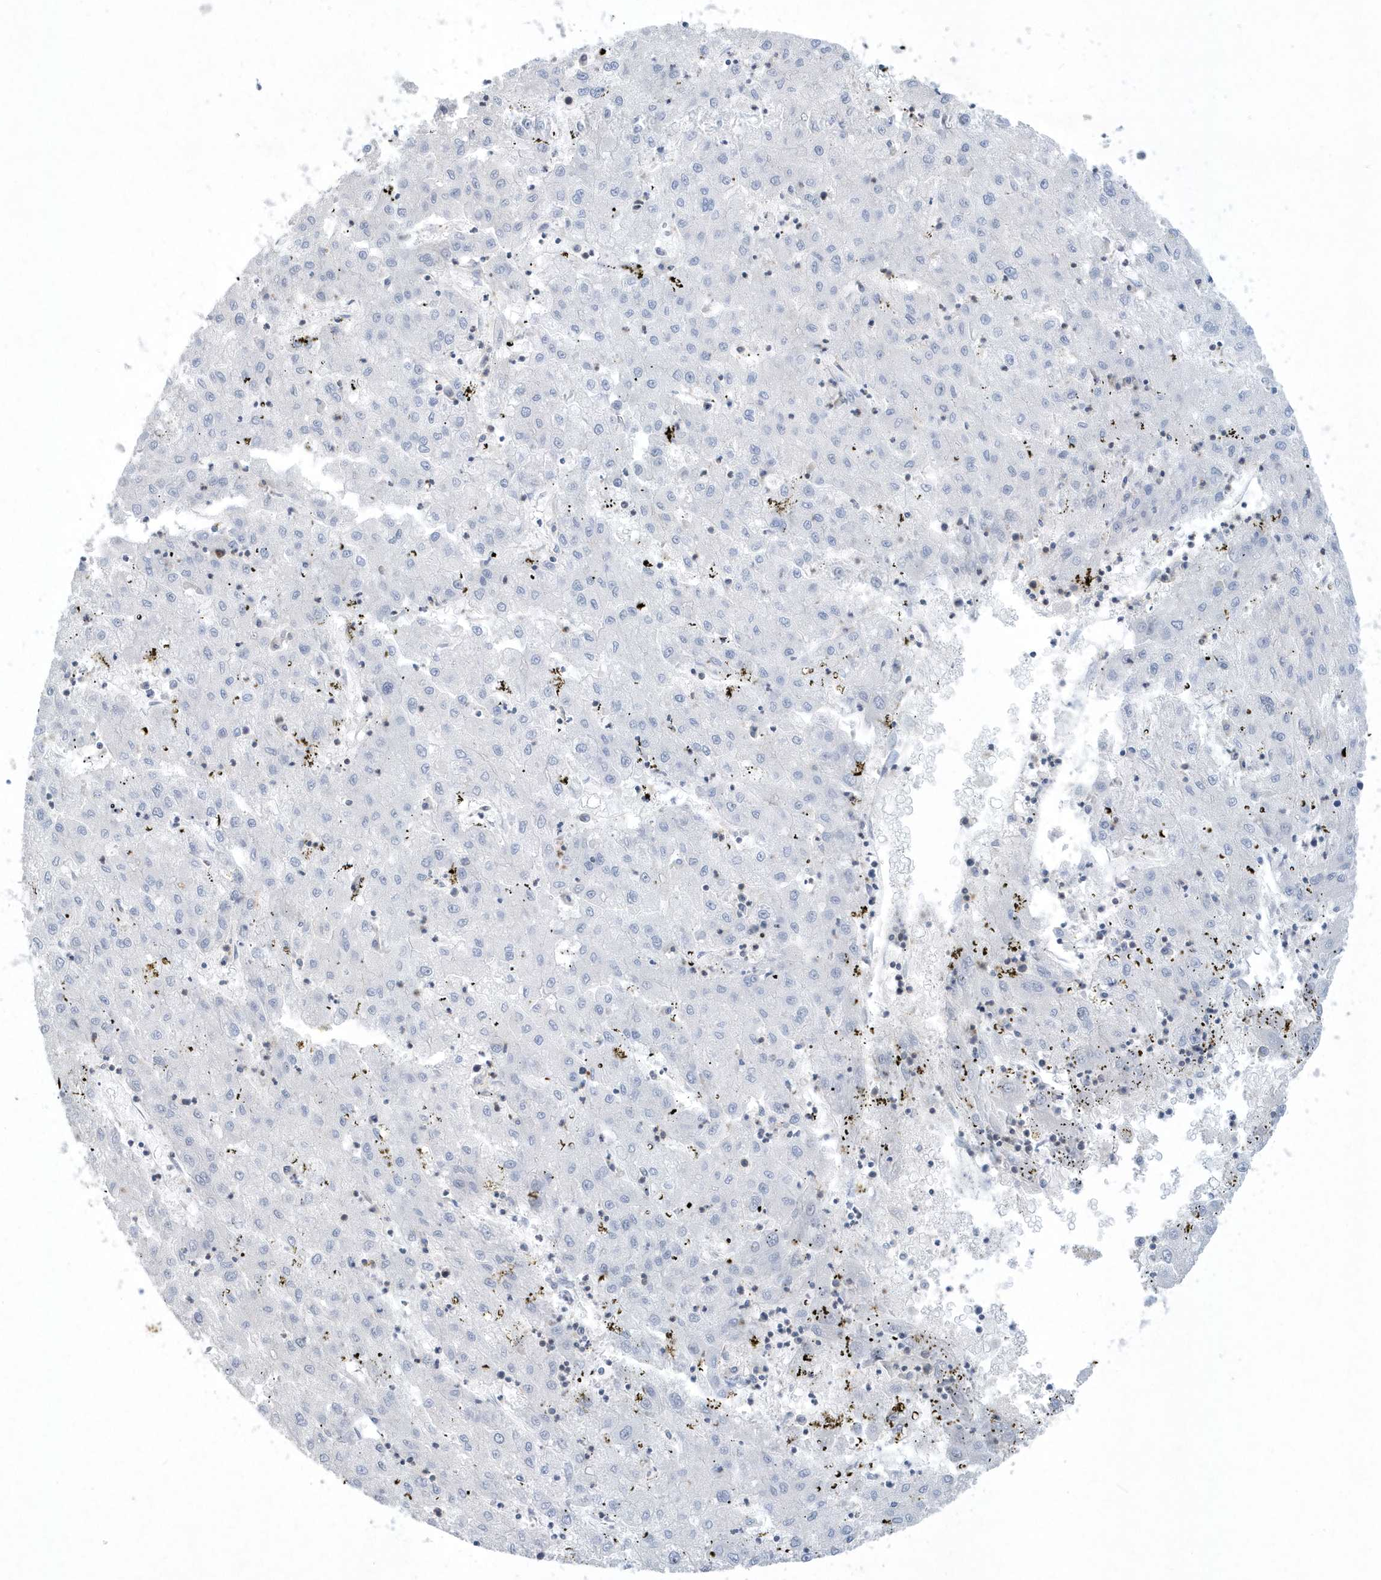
{"staining": {"intensity": "negative", "quantity": "none", "location": "none"}, "tissue": "liver cancer", "cell_type": "Tumor cells", "image_type": "cancer", "snomed": [{"axis": "morphology", "description": "Carcinoma, Hepatocellular, NOS"}, {"axis": "topography", "description": "Liver"}], "caption": "There is no significant positivity in tumor cells of hepatocellular carcinoma (liver). The staining was performed using DAB (3,3'-diaminobenzidine) to visualize the protein expression in brown, while the nuclei were stained in blue with hematoxylin (Magnification: 20x).", "gene": "PSD4", "patient": {"sex": "male", "age": 72}}